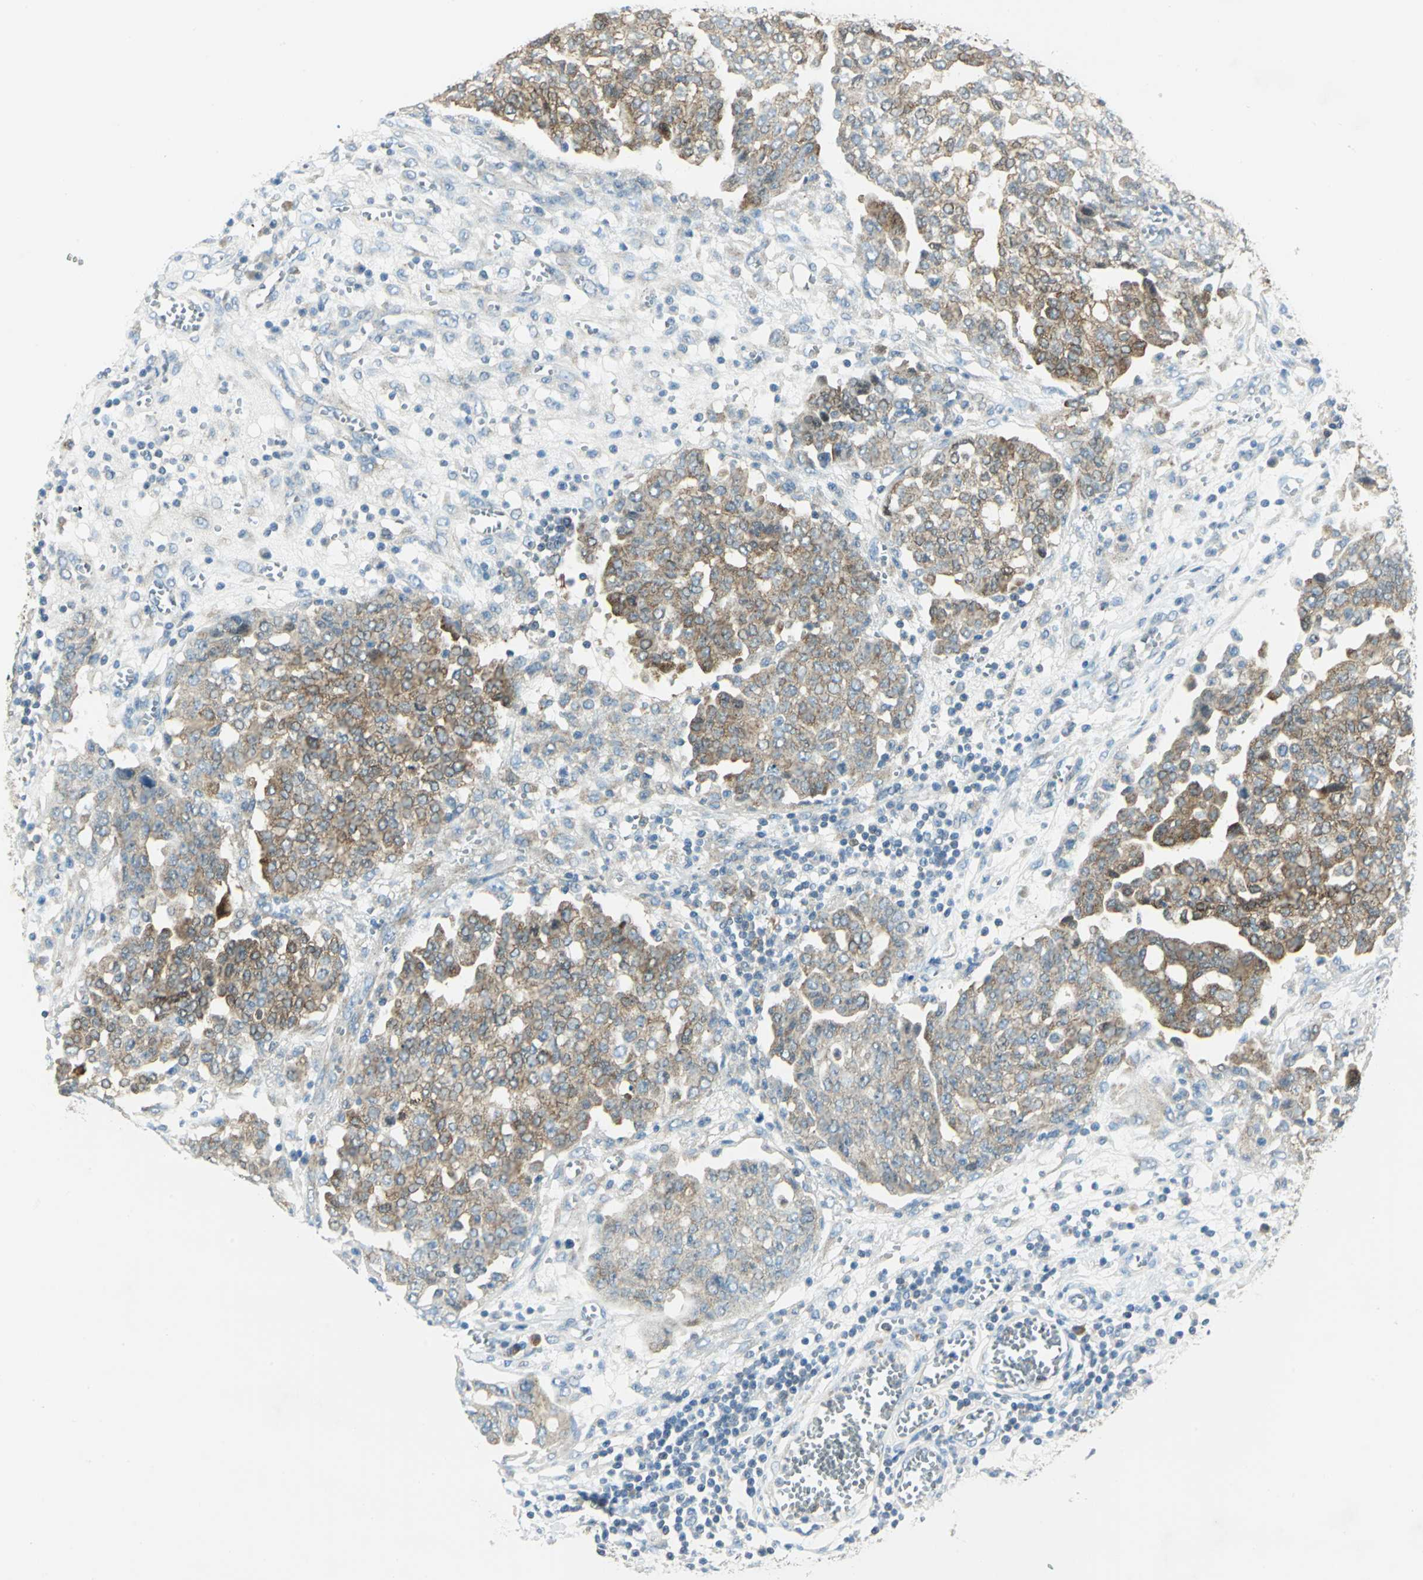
{"staining": {"intensity": "moderate", "quantity": "25%-75%", "location": "cytoplasmic/membranous"}, "tissue": "ovarian cancer", "cell_type": "Tumor cells", "image_type": "cancer", "snomed": [{"axis": "morphology", "description": "Cystadenocarcinoma, serous, NOS"}, {"axis": "topography", "description": "Soft tissue"}, {"axis": "topography", "description": "Ovary"}], "caption": "This histopathology image reveals immunohistochemistry (IHC) staining of ovarian serous cystadenocarcinoma, with medium moderate cytoplasmic/membranous positivity in approximately 25%-75% of tumor cells.", "gene": "ALDOA", "patient": {"sex": "female", "age": 57}}